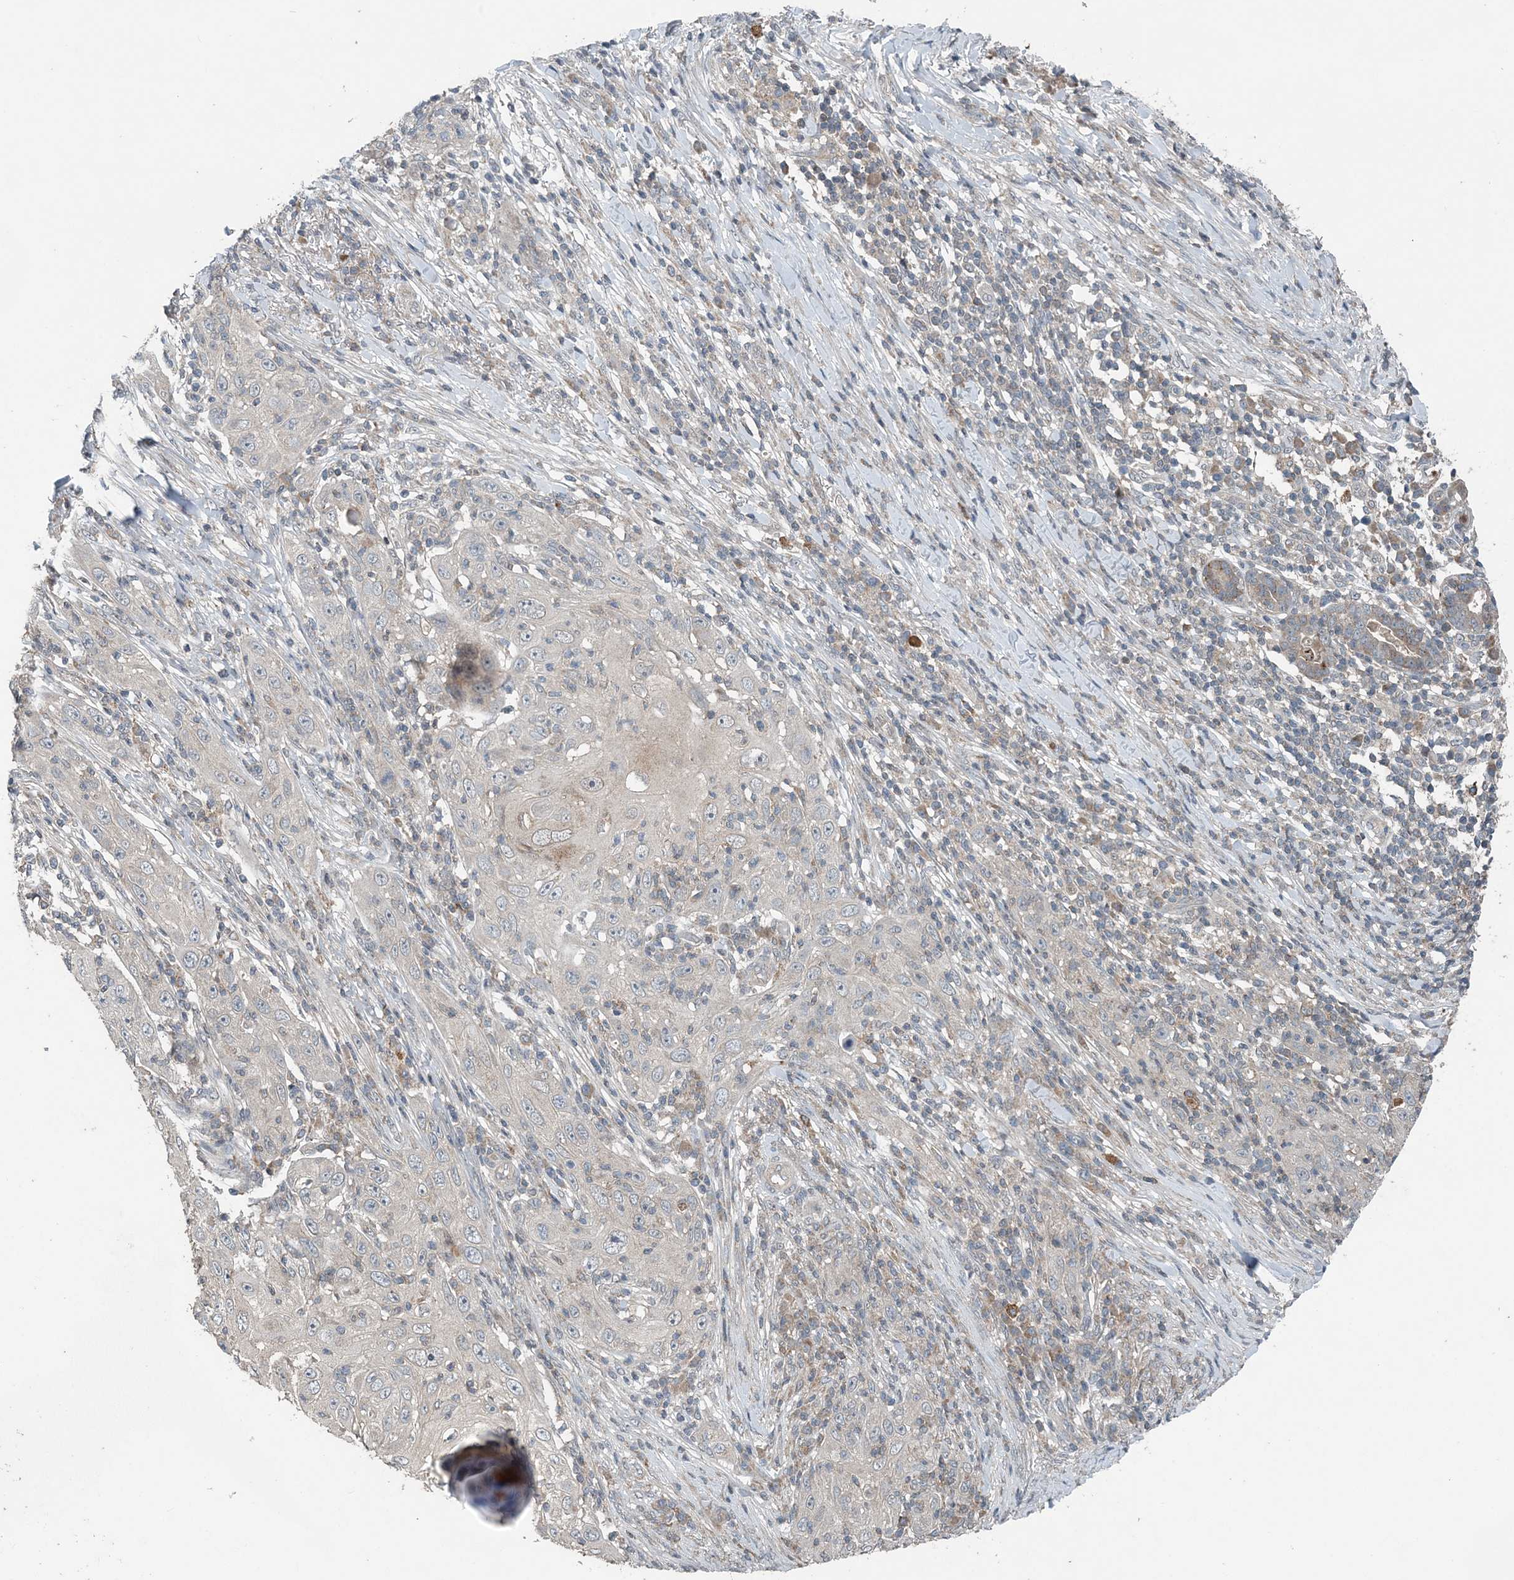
{"staining": {"intensity": "negative", "quantity": "none", "location": "none"}, "tissue": "skin cancer", "cell_type": "Tumor cells", "image_type": "cancer", "snomed": [{"axis": "morphology", "description": "Squamous cell carcinoma, NOS"}, {"axis": "topography", "description": "Skin"}], "caption": "A histopathology image of squamous cell carcinoma (skin) stained for a protein exhibits no brown staining in tumor cells.", "gene": "MYO9B", "patient": {"sex": "female", "age": 88}}